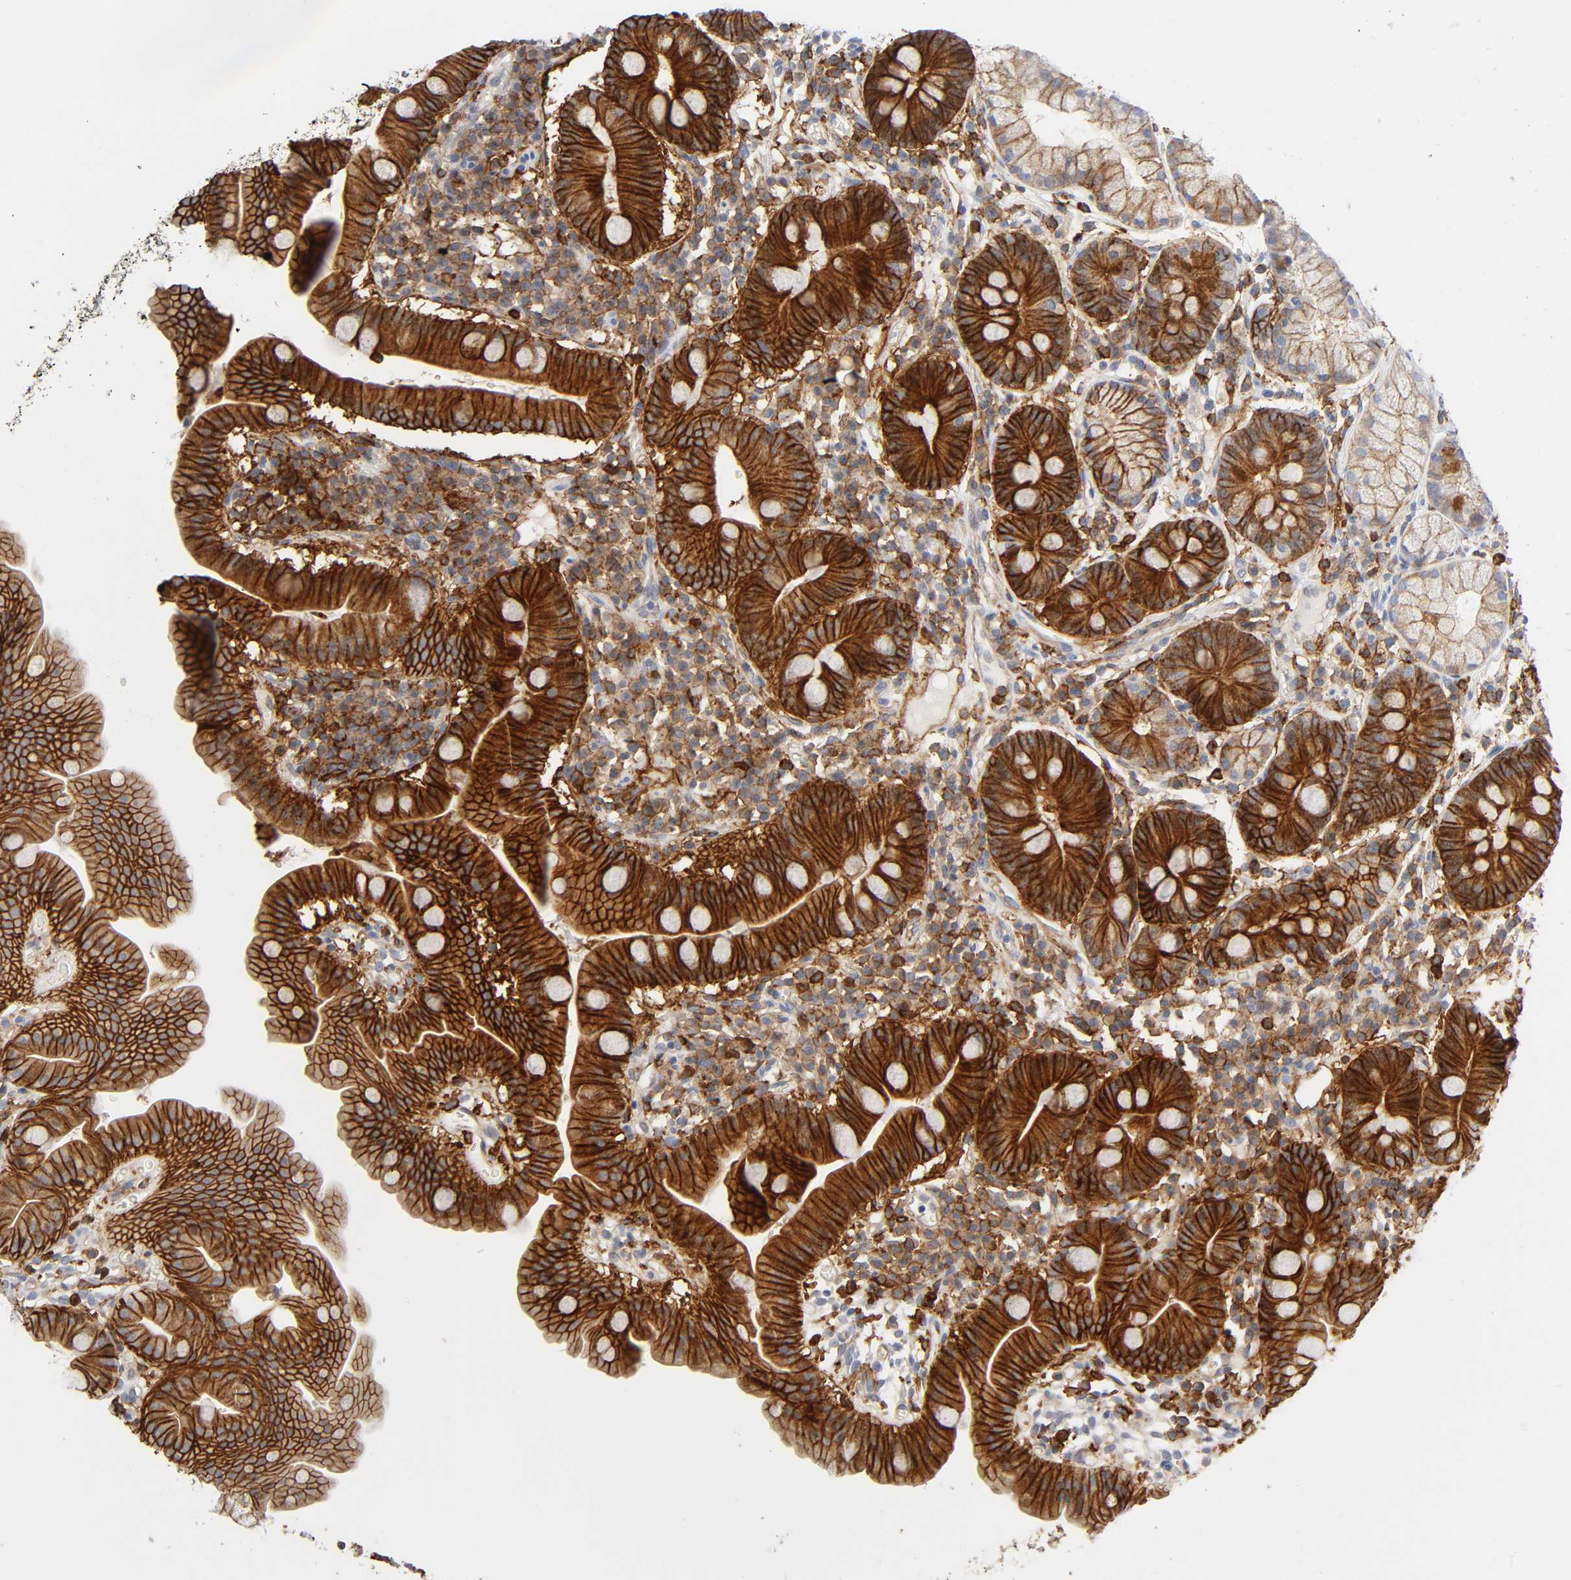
{"staining": {"intensity": "moderate", "quantity": ">75%", "location": "cytoplasmic/membranous"}, "tissue": "duodenum", "cell_type": "Glandular cells", "image_type": "normal", "snomed": [{"axis": "morphology", "description": "Normal tissue, NOS"}, {"axis": "topography", "description": "Duodenum"}], "caption": "This photomicrograph displays immunohistochemistry (IHC) staining of unremarkable human duodenum, with medium moderate cytoplasmic/membranous positivity in about >75% of glandular cells.", "gene": "LYN", "patient": {"sex": "male", "age": 50}}